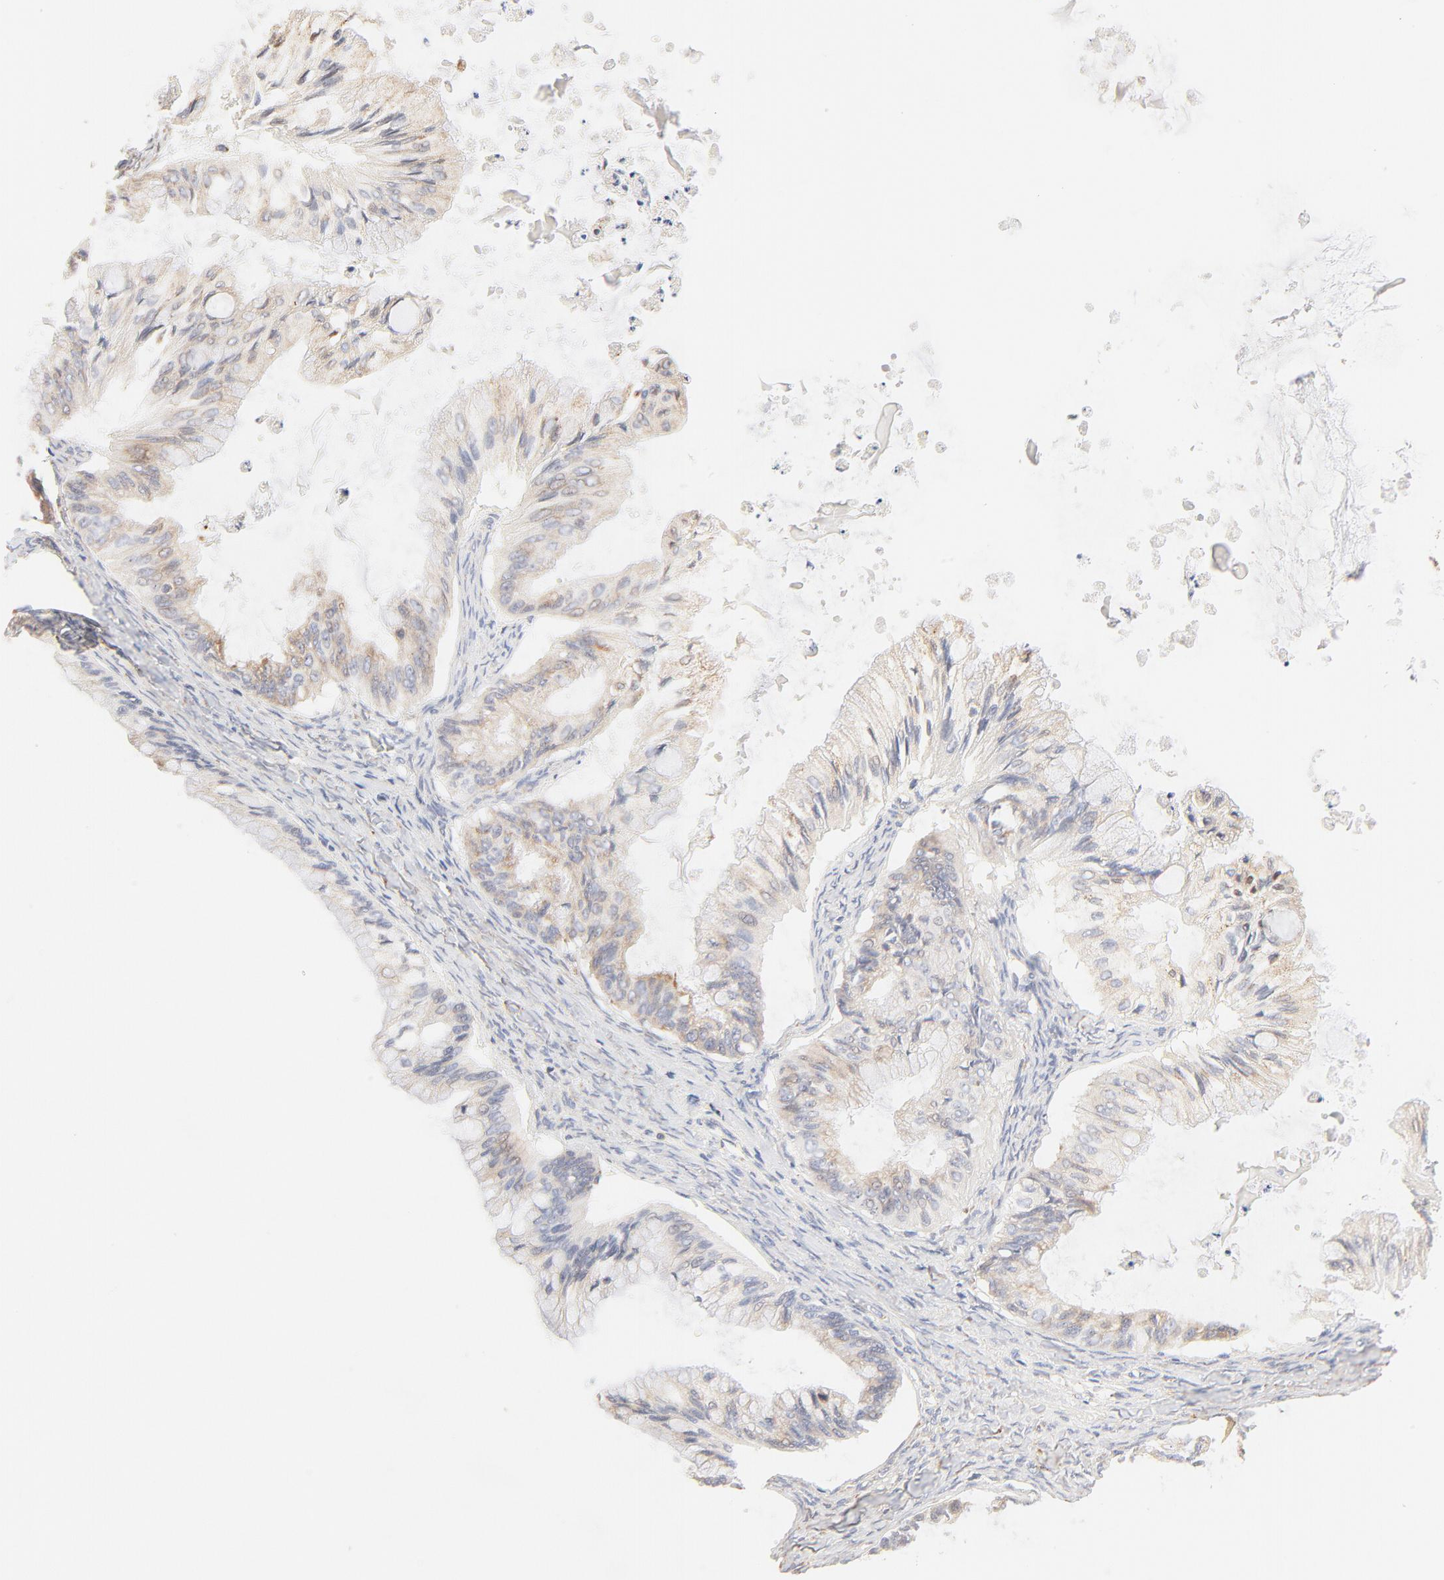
{"staining": {"intensity": "weak", "quantity": "25%-75%", "location": "cytoplasmic/membranous"}, "tissue": "ovarian cancer", "cell_type": "Tumor cells", "image_type": "cancer", "snomed": [{"axis": "morphology", "description": "Cystadenocarcinoma, mucinous, NOS"}, {"axis": "topography", "description": "Ovary"}], "caption": "The image displays immunohistochemical staining of ovarian cancer. There is weak cytoplasmic/membranous staining is identified in about 25%-75% of tumor cells. Using DAB (3,3'-diaminobenzidine) (brown) and hematoxylin (blue) stains, captured at high magnification using brightfield microscopy.", "gene": "PARP12", "patient": {"sex": "female", "age": 57}}